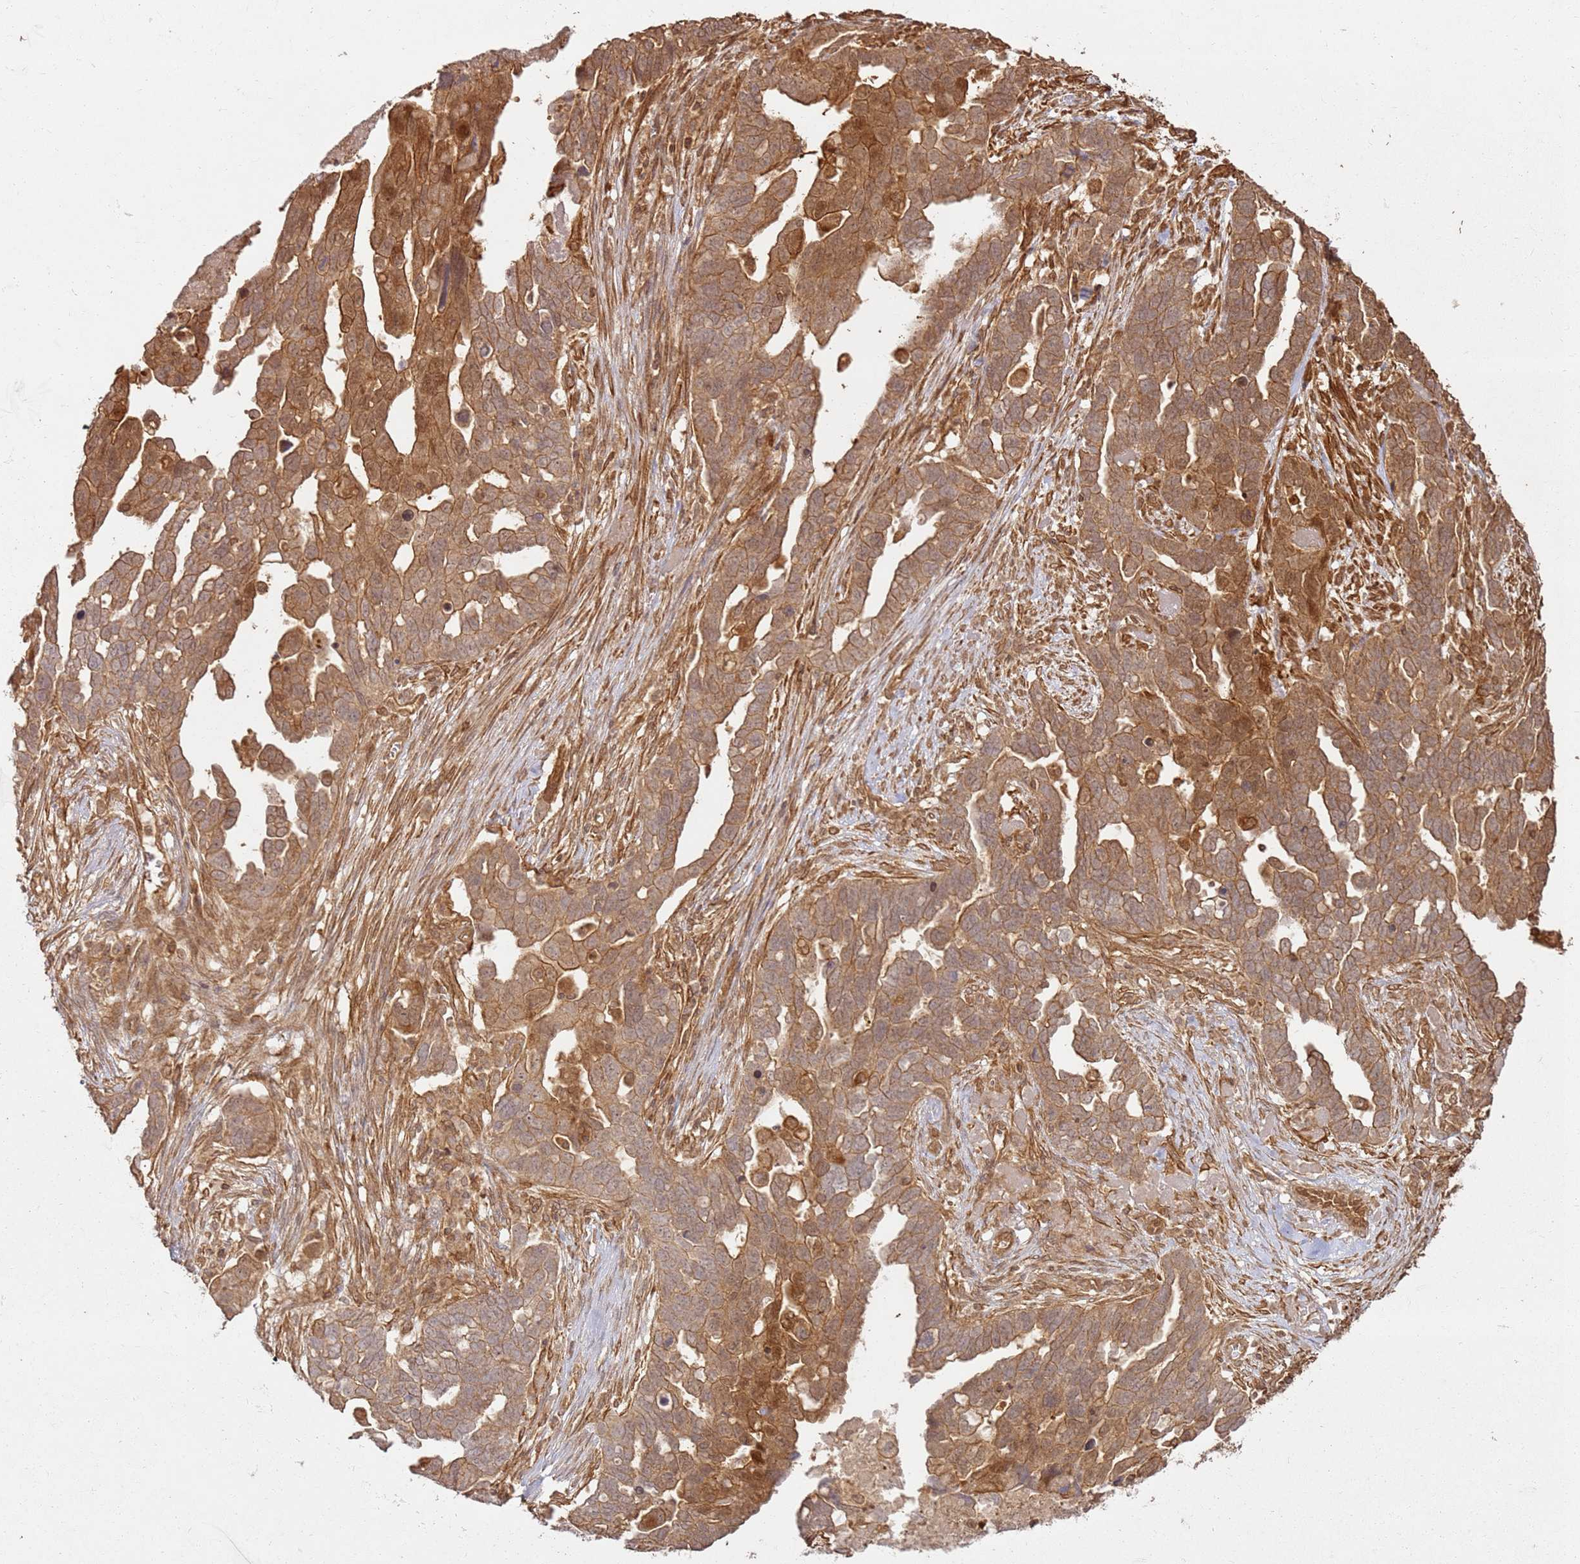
{"staining": {"intensity": "moderate", "quantity": ">75%", "location": "cytoplasmic/membranous"}, "tissue": "ovarian cancer", "cell_type": "Tumor cells", "image_type": "cancer", "snomed": [{"axis": "morphology", "description": "Cystadenocarcinoma, serous, NOS"}, {"axis": "topography", "description": "Ovary"}], "caption": "Ovarian cancer stained with immunohistochemistry shows moderate cytoplasmic/membranous expression in about >75% of tumor cells.", "gene": "ZNF776", "patient": {"sex": "female", "age": 54}}